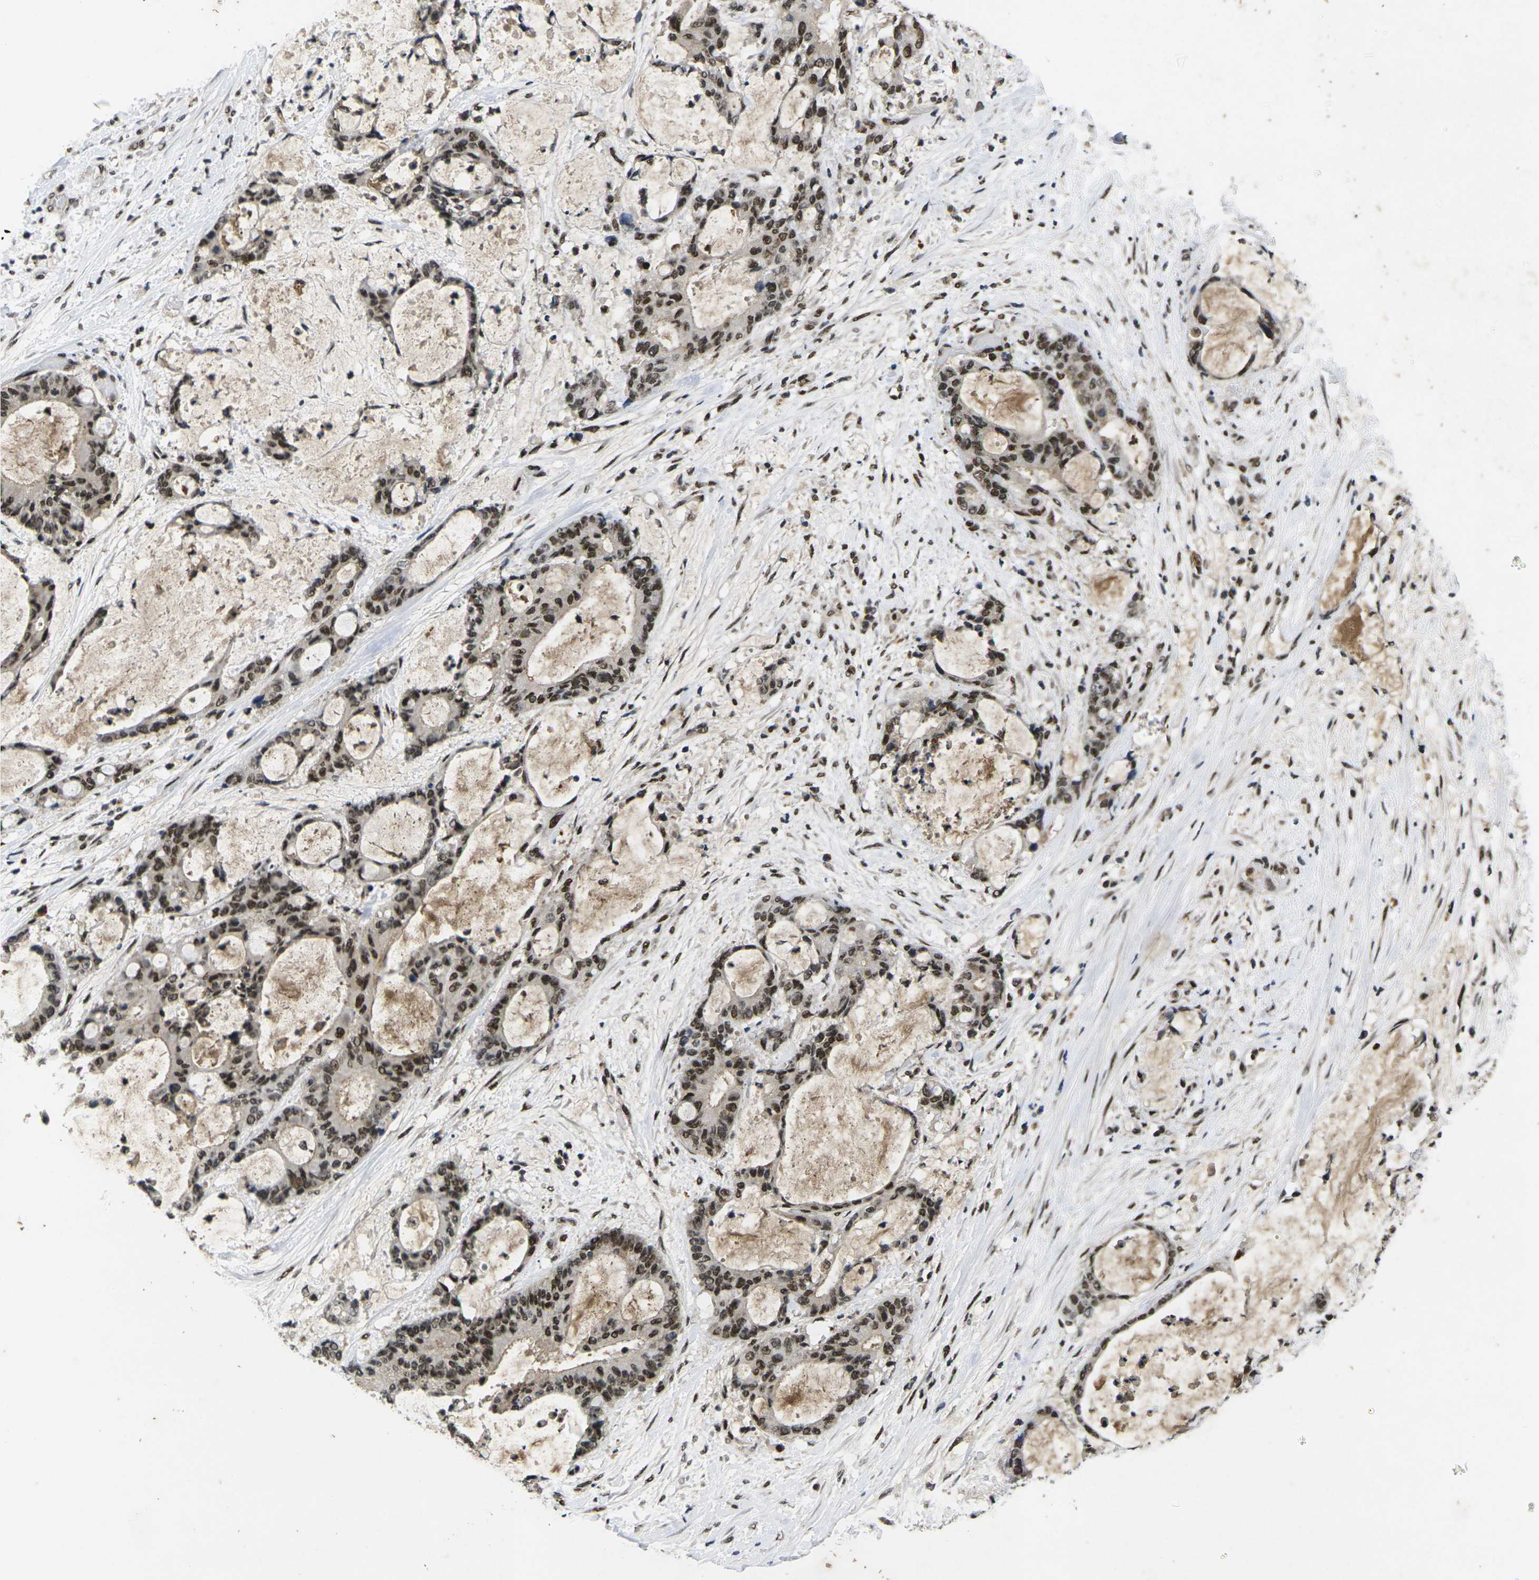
{"staining": {"intensity": "strong", "quantity": ">75%", "location": "nuclear"}, "tissue": "liver cancer", "cell_type": "Tumor cells", "image_type": "cancer", "snomed": [{"axis": "morphology", "description": "Cholangiocarcinoma"}, {"axis": "topography", "description": "Liver"}], "caption": "Liver cancer was stained to show a protein in brown. There is high levels of strong nuclear positivity in about >75% of tumor cells.", "gene": "GTF2E1", "patient": {"sex": "female", "age": 73}}